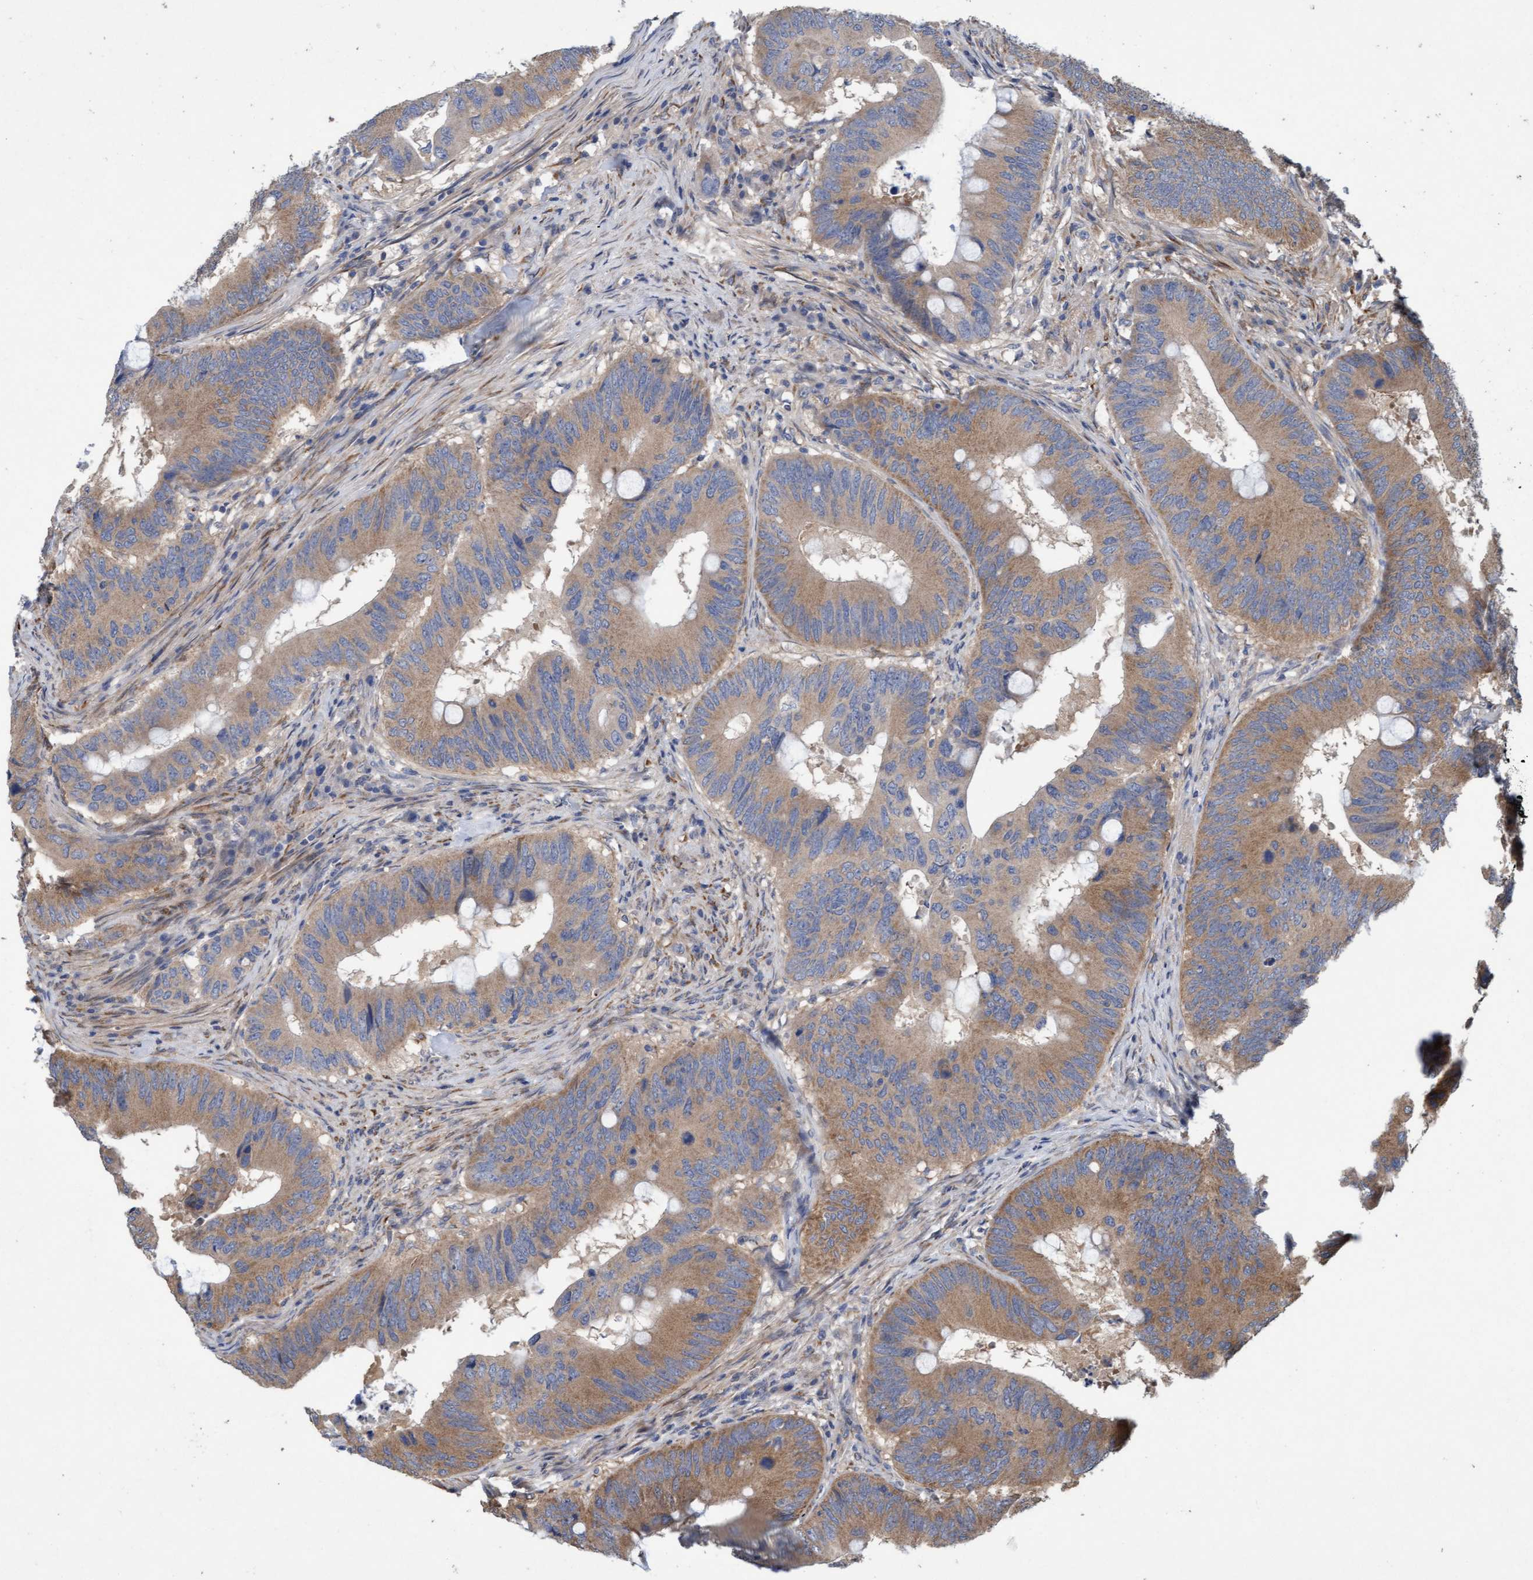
{"staining": {"intensity": "moderate", "quantity": ">75%", "location": "cytoplasmic/membranous"}, "tissue": "colorectal cancer", "cell_type": "Tumor cells", "image_type": "cancer", "snomed": [{"axis": "morphology", "description": "Adenocarcinoma, NOS"}, {"axis": "topography", "description": "Colon"}], "caption": "Immunohistochemical staining of adenocarcinoma (colorectal) reveals medium levels of moderate cytoplasmic/membranous protein expression in about >75% of tumor cells.", "gene": "DDHD2", "patient": {"sex": "male", "age": 71}}